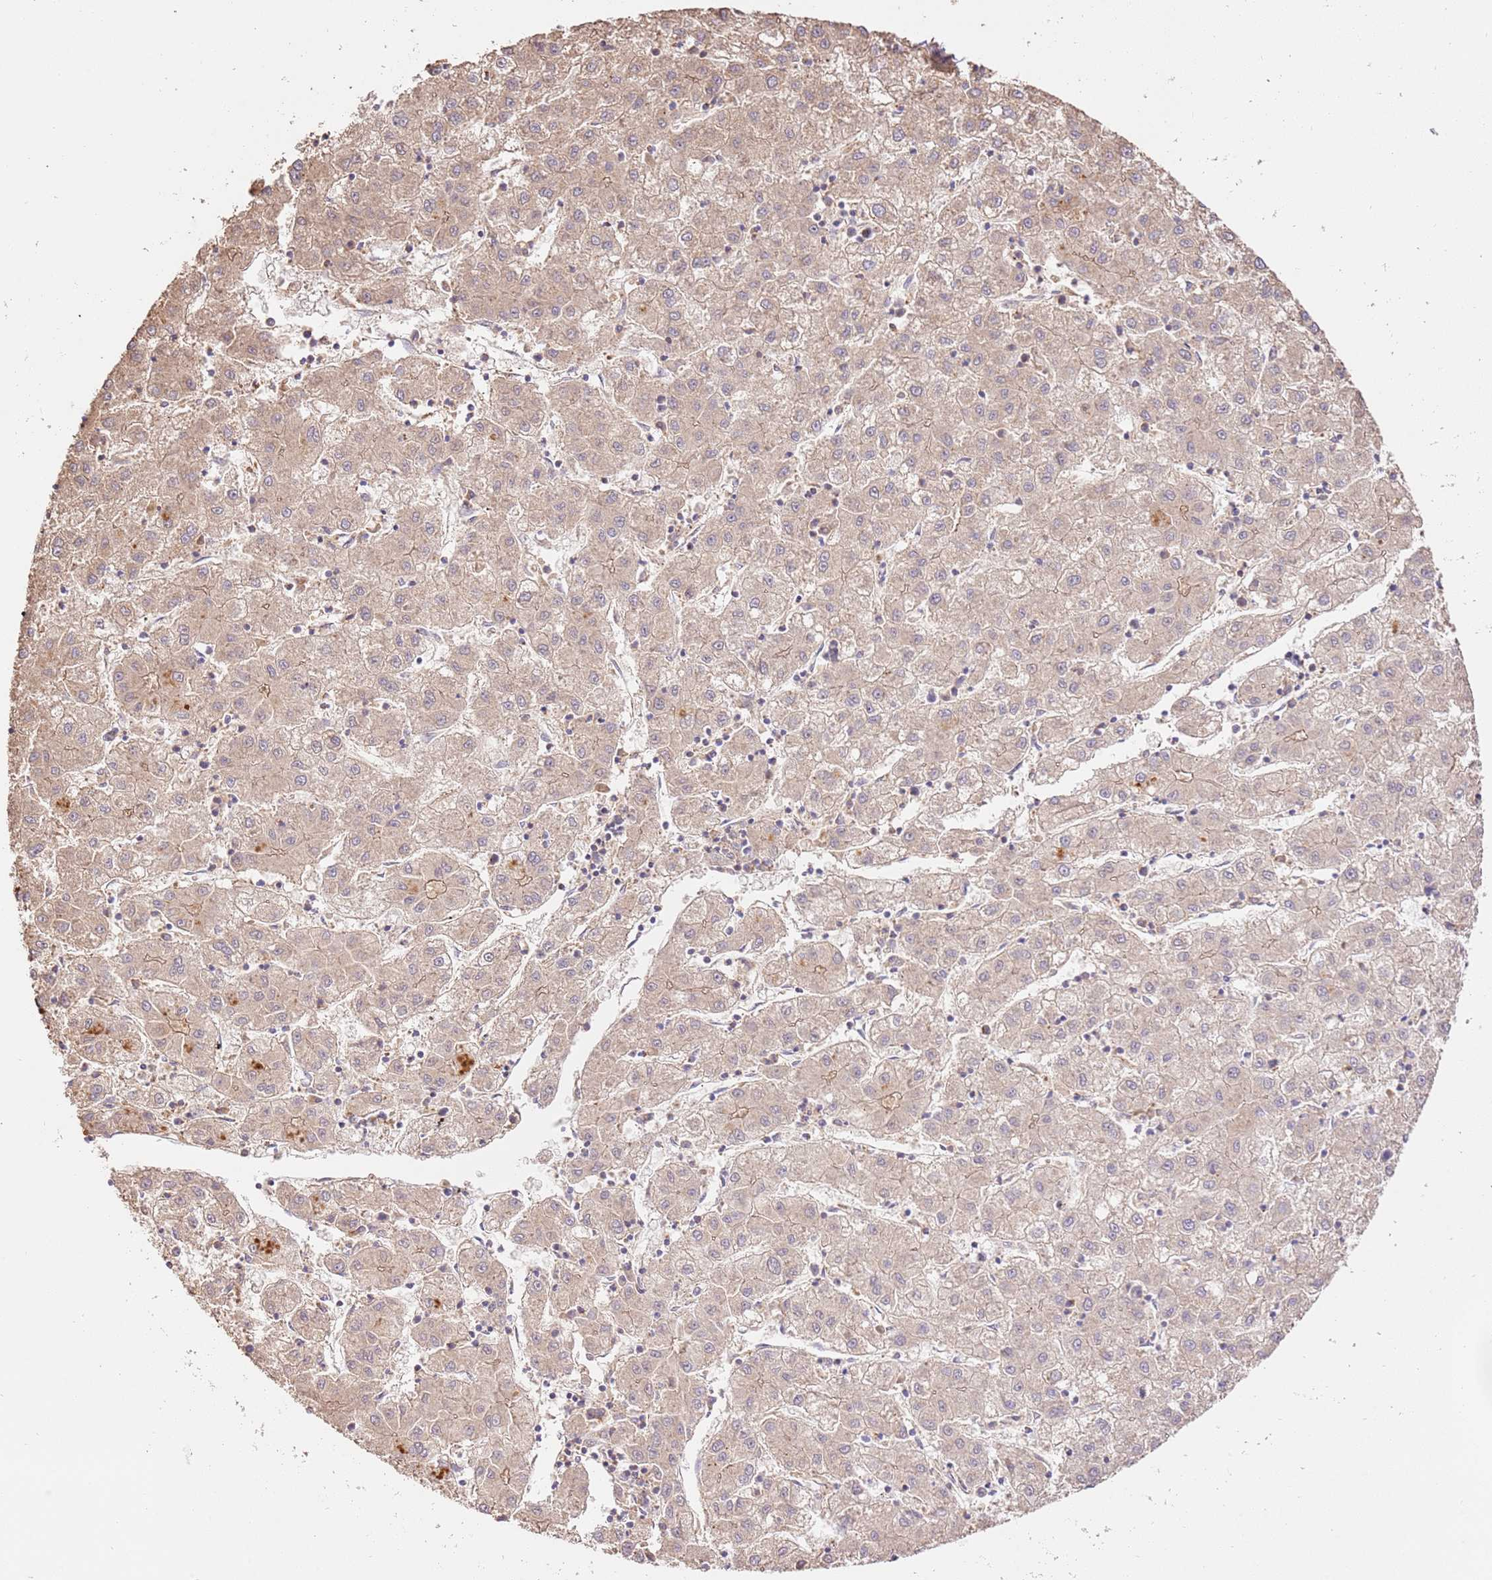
{"staining": {"intensity": "weak", "quantity": "25%-75%", "location": "cytoplasmic/membranous"}, "tissue": "liver cancer", "cell_type": "Tumor cells", "image_type": "cancer", "snomed": [{"axis": "morphology", "description": "Carcinoma, Hepatocellular, NOS"}, {"axis": "topography", "description": "Liver"}], "caption": "Tumor cells demonstrate low levels of weak cytoplasmic/membranous expression in about 25%-75% of cells in hepatocellular carcinoma (liver). (Brightfield microscopy of DAB IHC at high magnification).", "gene": "CEP55", "patient": {"sex": "male", "age": 72}}